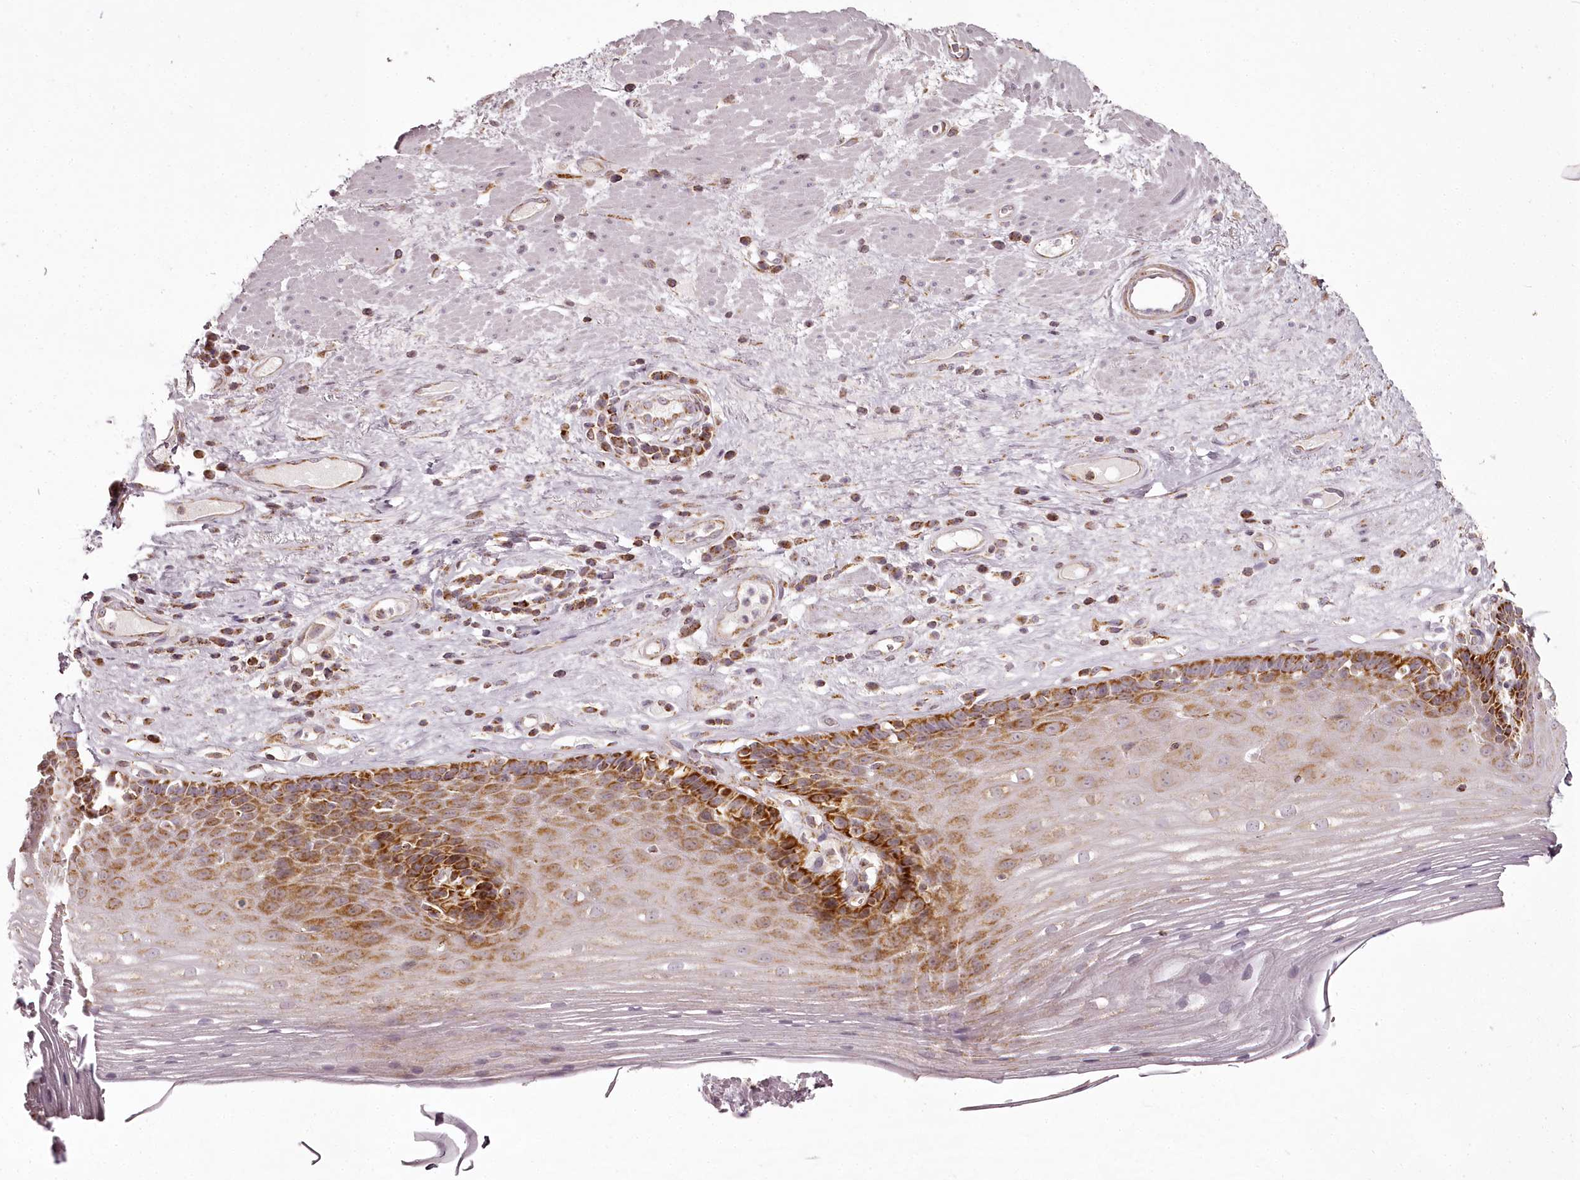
{"staining": {"intensity": "strong", "quantity": ">75%", "location": "cytoplasmic/membranous"}, "tissue": "esophagus", "cell_type": "Squamous epithelial cells", "image_type": "normal", "snomed": [{"axis": "morphology", "description": "Normal tissue, NOS"}, {"axis": "topography", "description": "Esophagus"}], "caption": "Strong cytoplasmic/membranous staining for a protein is seen in about >75% of squamous epithelial cells of normal esophagus using immunohistochemistry.", "gene": "CHCHD2", "patient": {"sex": "male", "age": 62}}